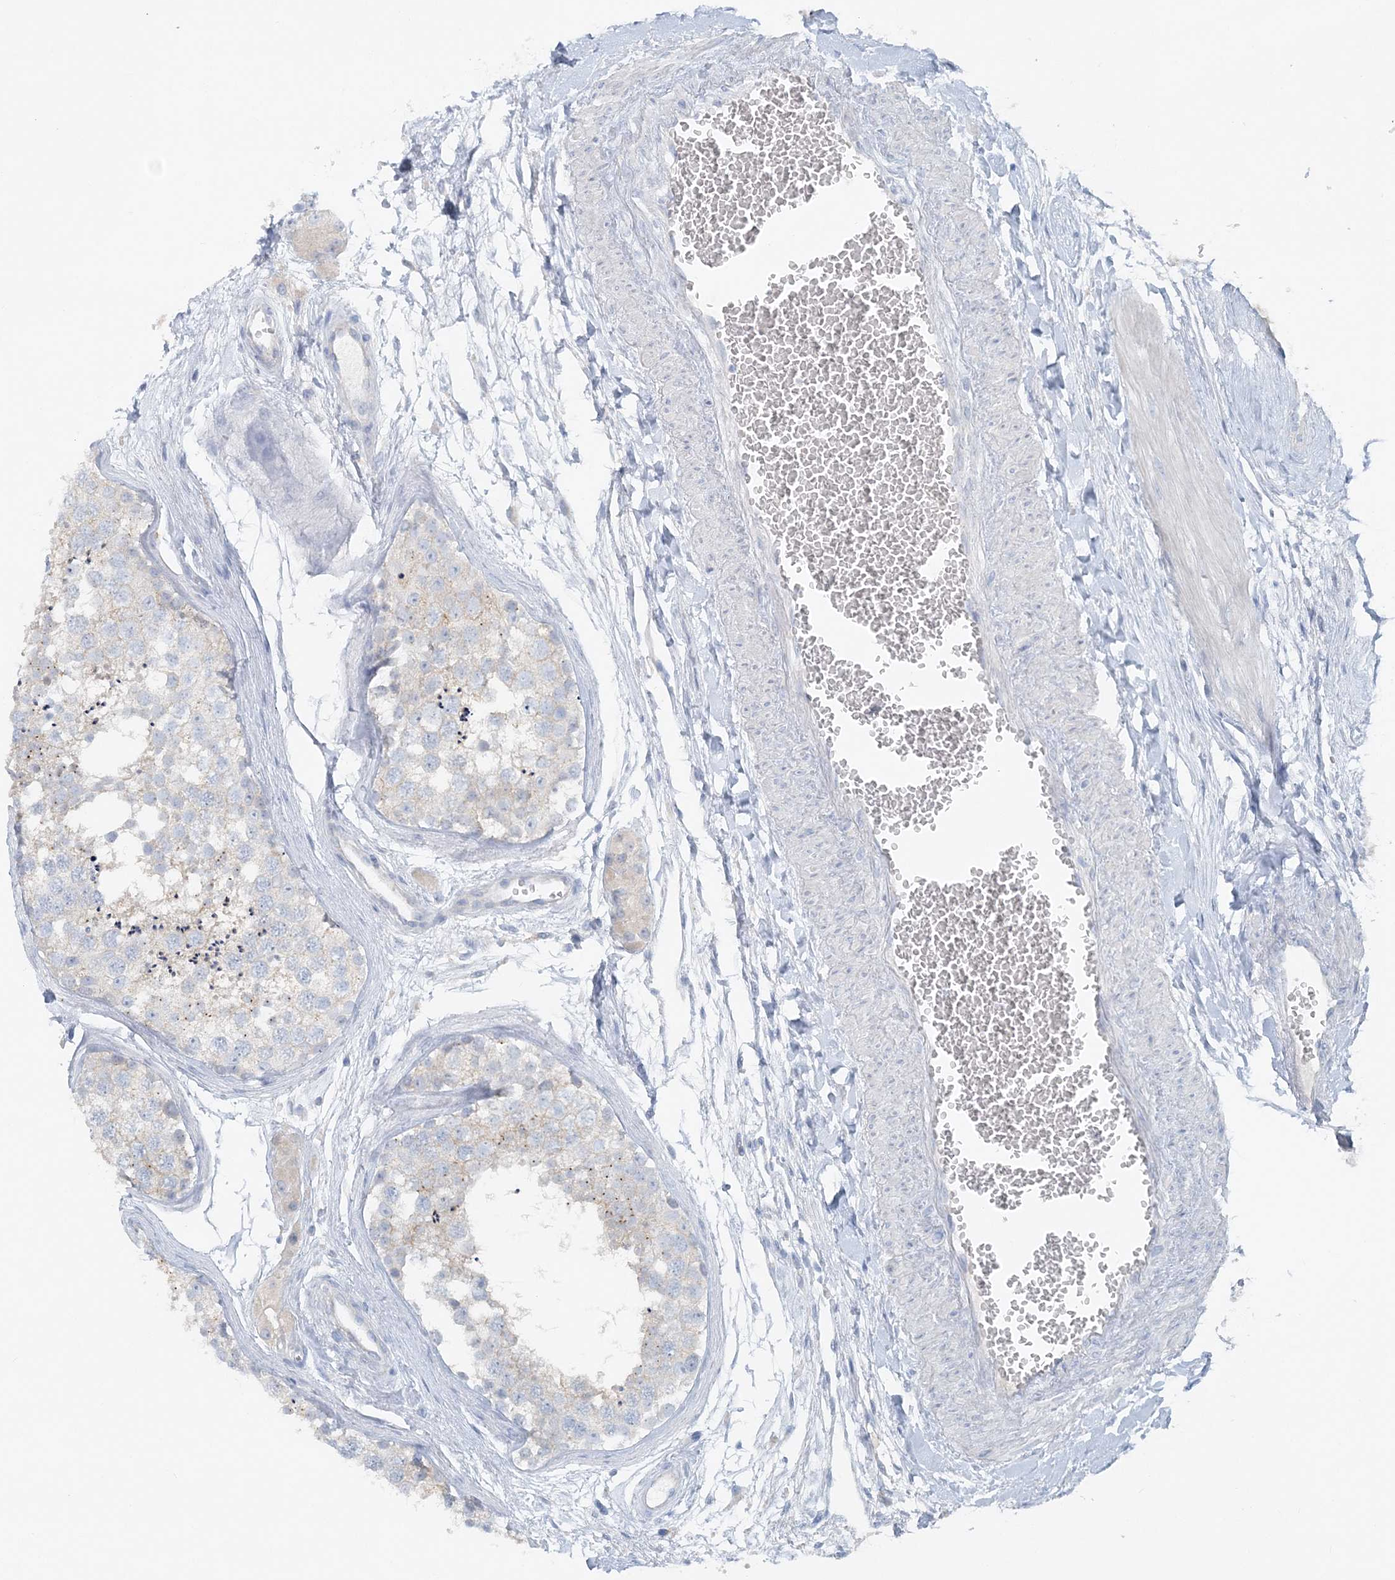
{"staining": {"intensity": "moderate", "quantity": "<25%", "location": "nuclear"}, "tissue": "testis", "cell_type": "Cells in seminiferous ducts", "image_type": "normal", "snomed": [{"axis": "morphology", "description": "Normal tissue, NOS"}, {"axis": "topography", "description": "Testis"}], "caption": "Protein expression analysis of unremarkable testis displays moderate nuclear expression in approximately <25% of cells in seminiferous ducts. (brown staining indicates protein expression, while blue staining denotes nuclei).", "gene": "ATP11A", "patient": {"sex": "male", "age": 56}}